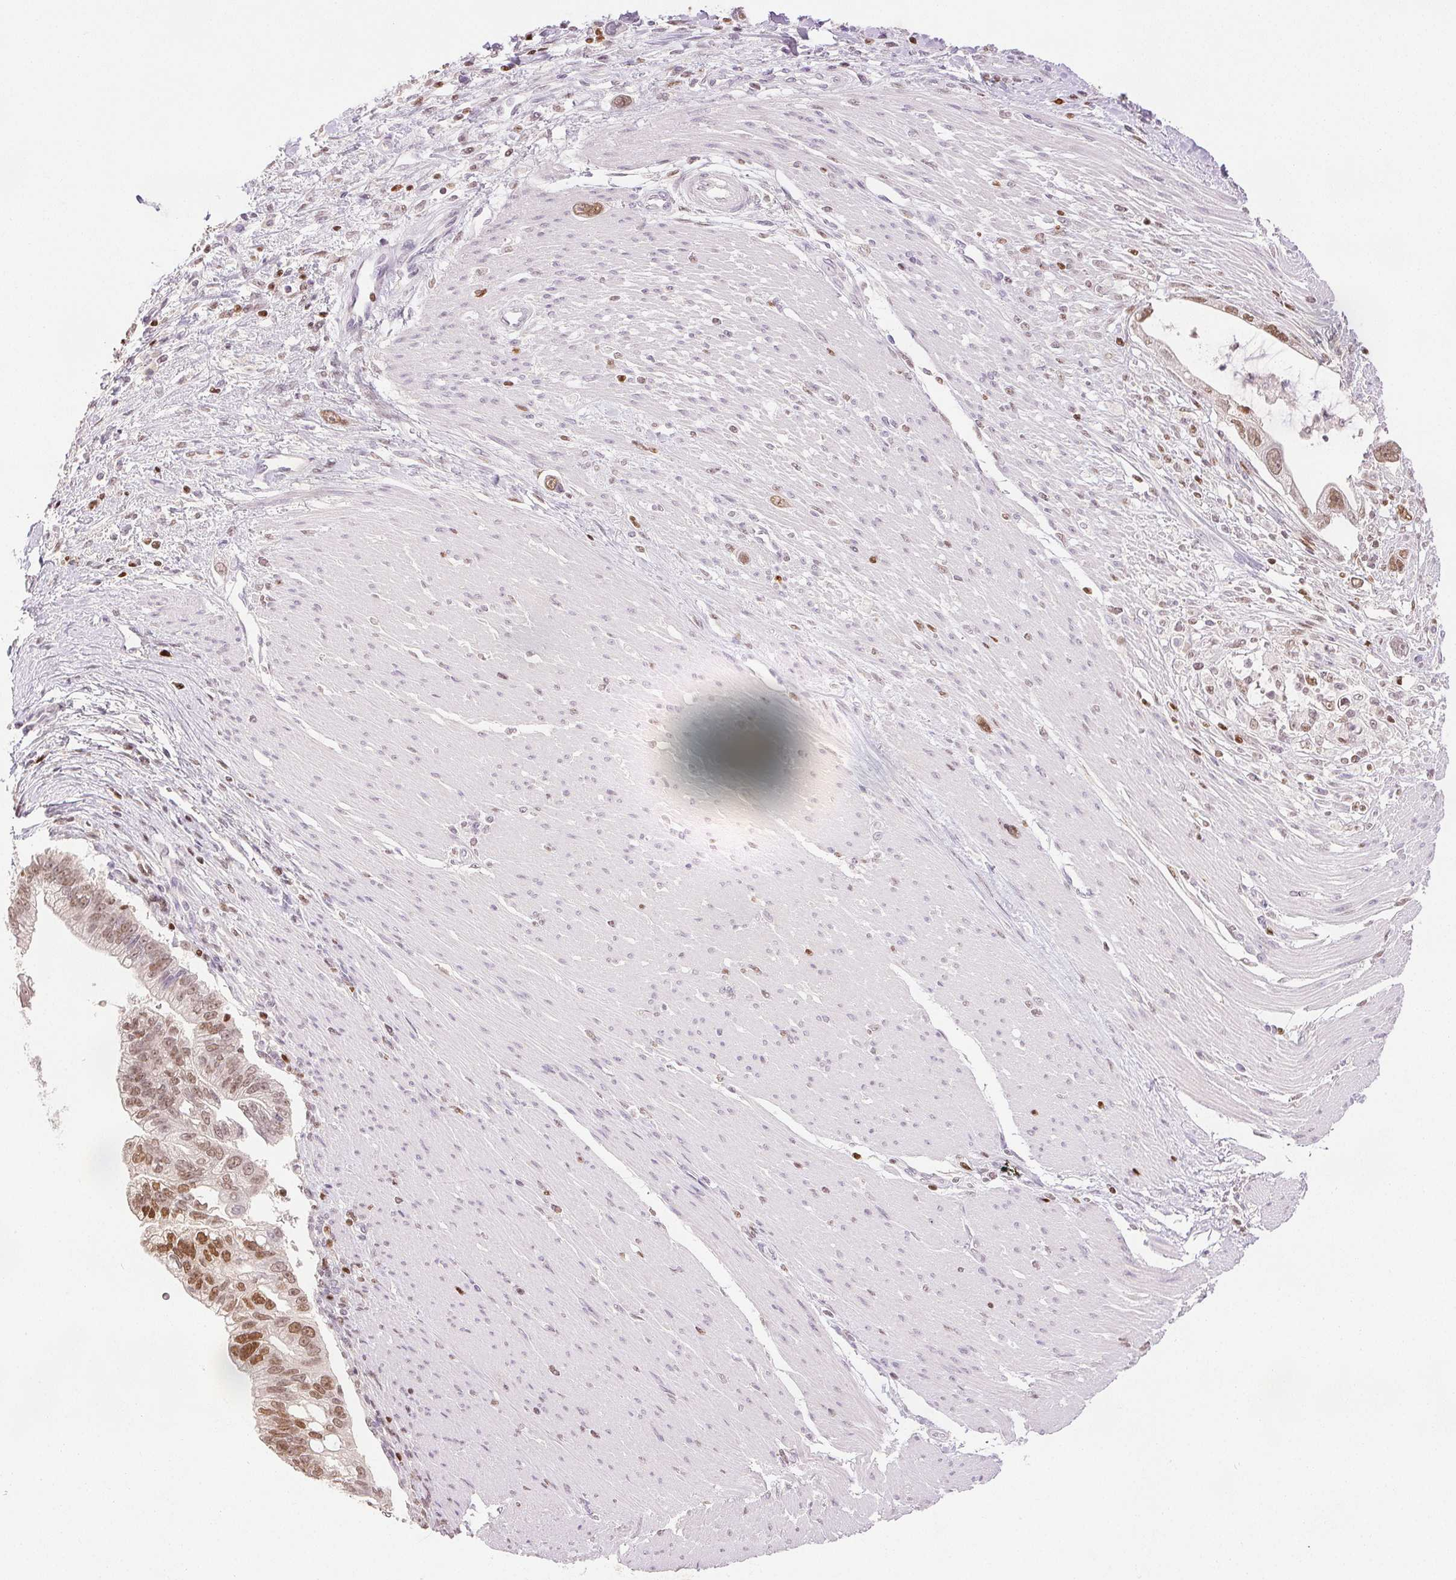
{"staining": {"intensity": "moderate", "quantity": "25%-75%", "location": "nuclear"}, "tissue": "pancreatic cancer", "cell_type": "Tumor cells", "image_type": "cancer", "snomed": [{"axis": "morphology", "description": "Adenocarcinoma, NOS"}, {"axis": "topography", "description": "Pancreas"}], "caption": "Pancreatic adenocarcinoma stained with a protein marker demonstrates moderate staining in tumor cells.", "gene": "RUNX2", "patient": {"sex": "male", "age": 70}}